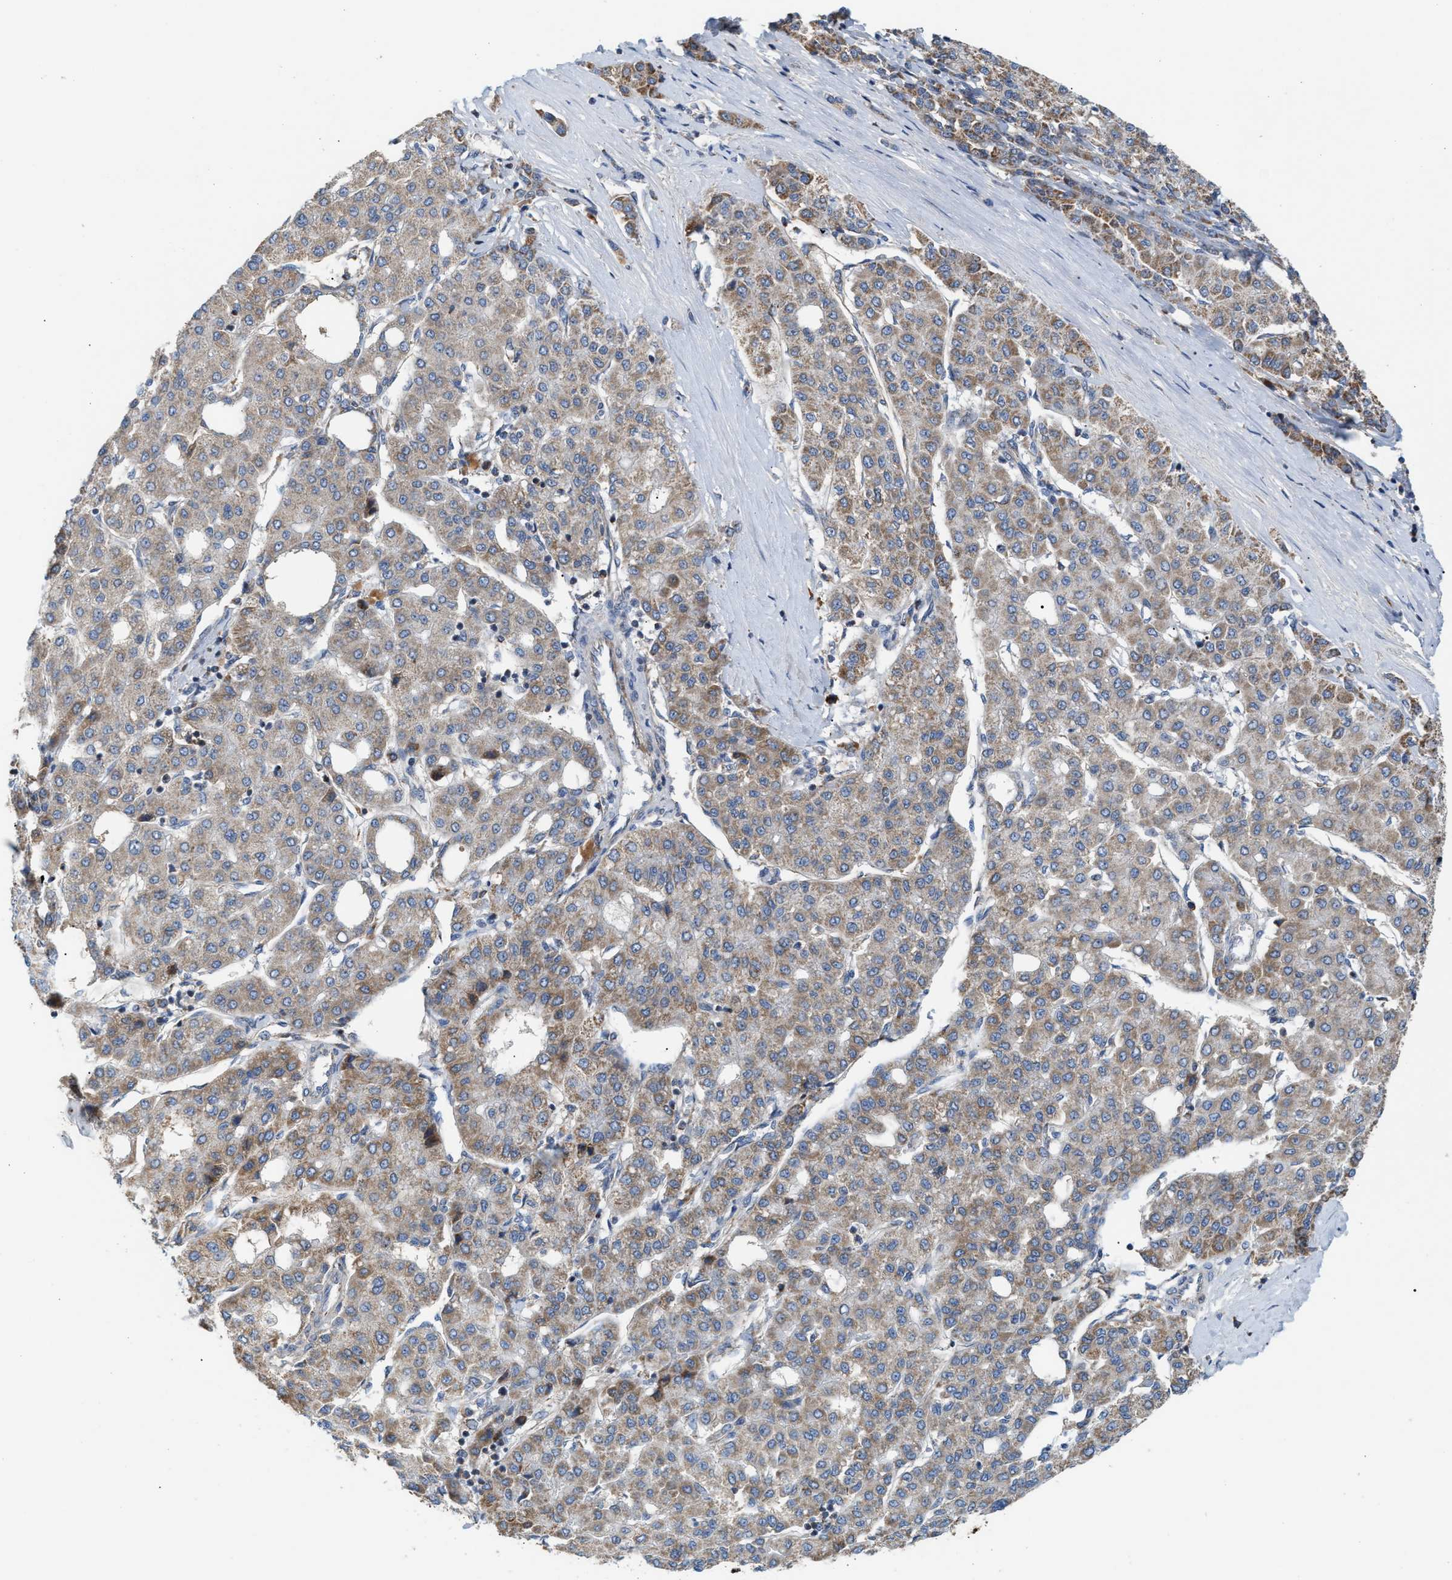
{"staining": {"intensity": "weak", "quantity": ">75%", "location": "cytoplasmic/membranous"}, "tissue": "liver cancer", "cell_type": "Tumor cells", "image_type": "cancer", "snomed": [{"axis": "morphology", "description": "Carcinoma, Hepatocellular, NOS"}, {"axis": "topography", "description": "Liver"}], "caption": "Immunohistochemical staining of human liver hepatocellular carcinoma shows low levels of weak cytoplasmic/membranous protein staining in approximately >75% of tumor cells.", "gene": "PMPCA", "patient": {"sex": "male", "age": 65}}